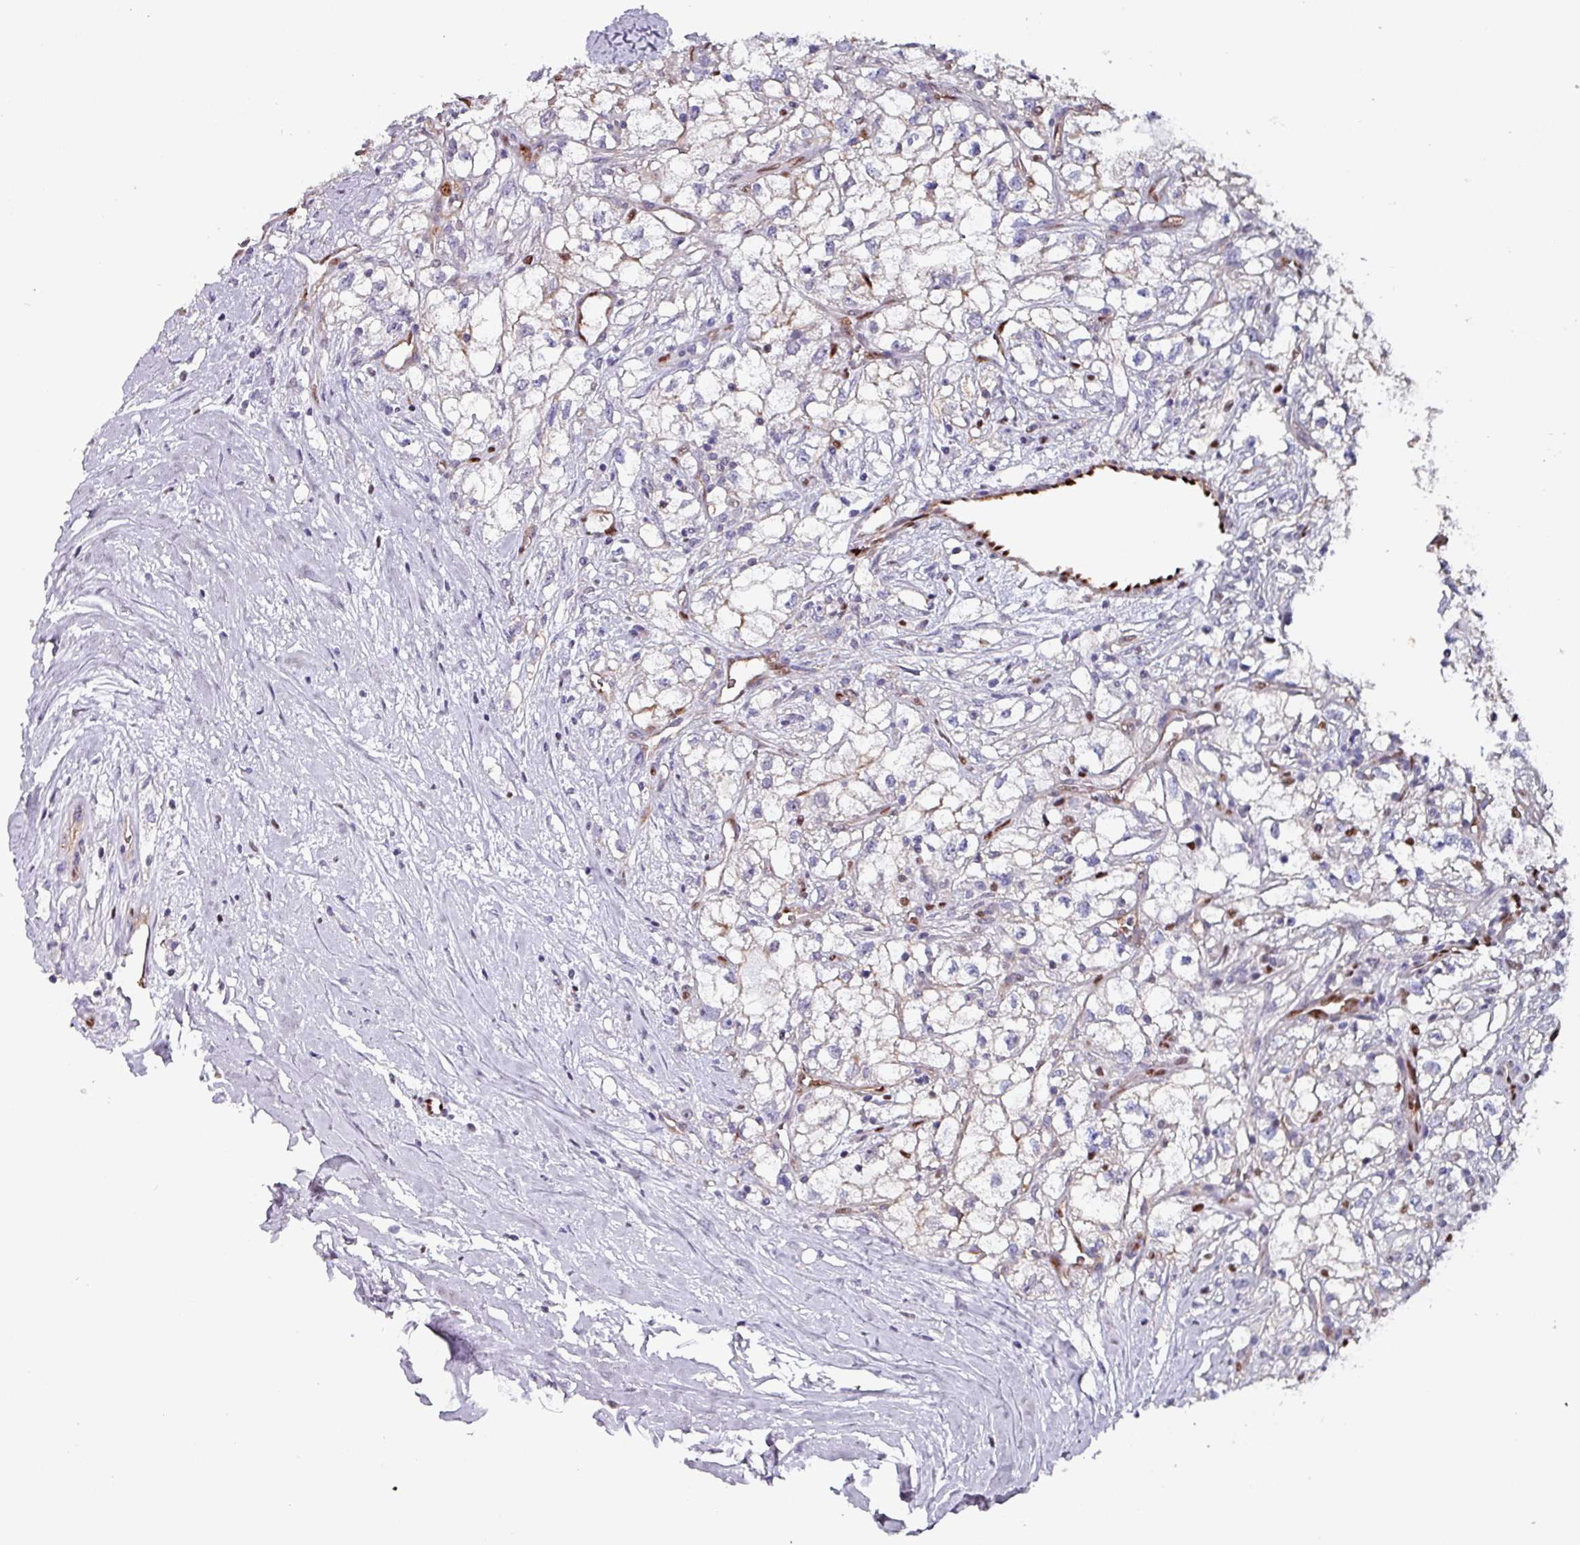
{"staining": {"intensity": "weak", "quantity": "25%-75%", "location": "cytoplasmic/membranous"}, "tissue": "renal cancer", "cell_type": "Tumor cells", "image_type": "cancer", "snomed": [{"axis": "morphology", "description": "Adenocarcinoma, NOS"}, {"axis": "topography", "description": "Kidney"}], "caption": "A histopathology image showing weak cytoplasmic/membranous expression in about 25%-75% of tumor cells in renal cancer (adenocarcinoma), as visualized by brown immunohistochemical staining.", "gene": "ZNF816-ZNF321P", "patient": {"sex": "male", "age": 59}}